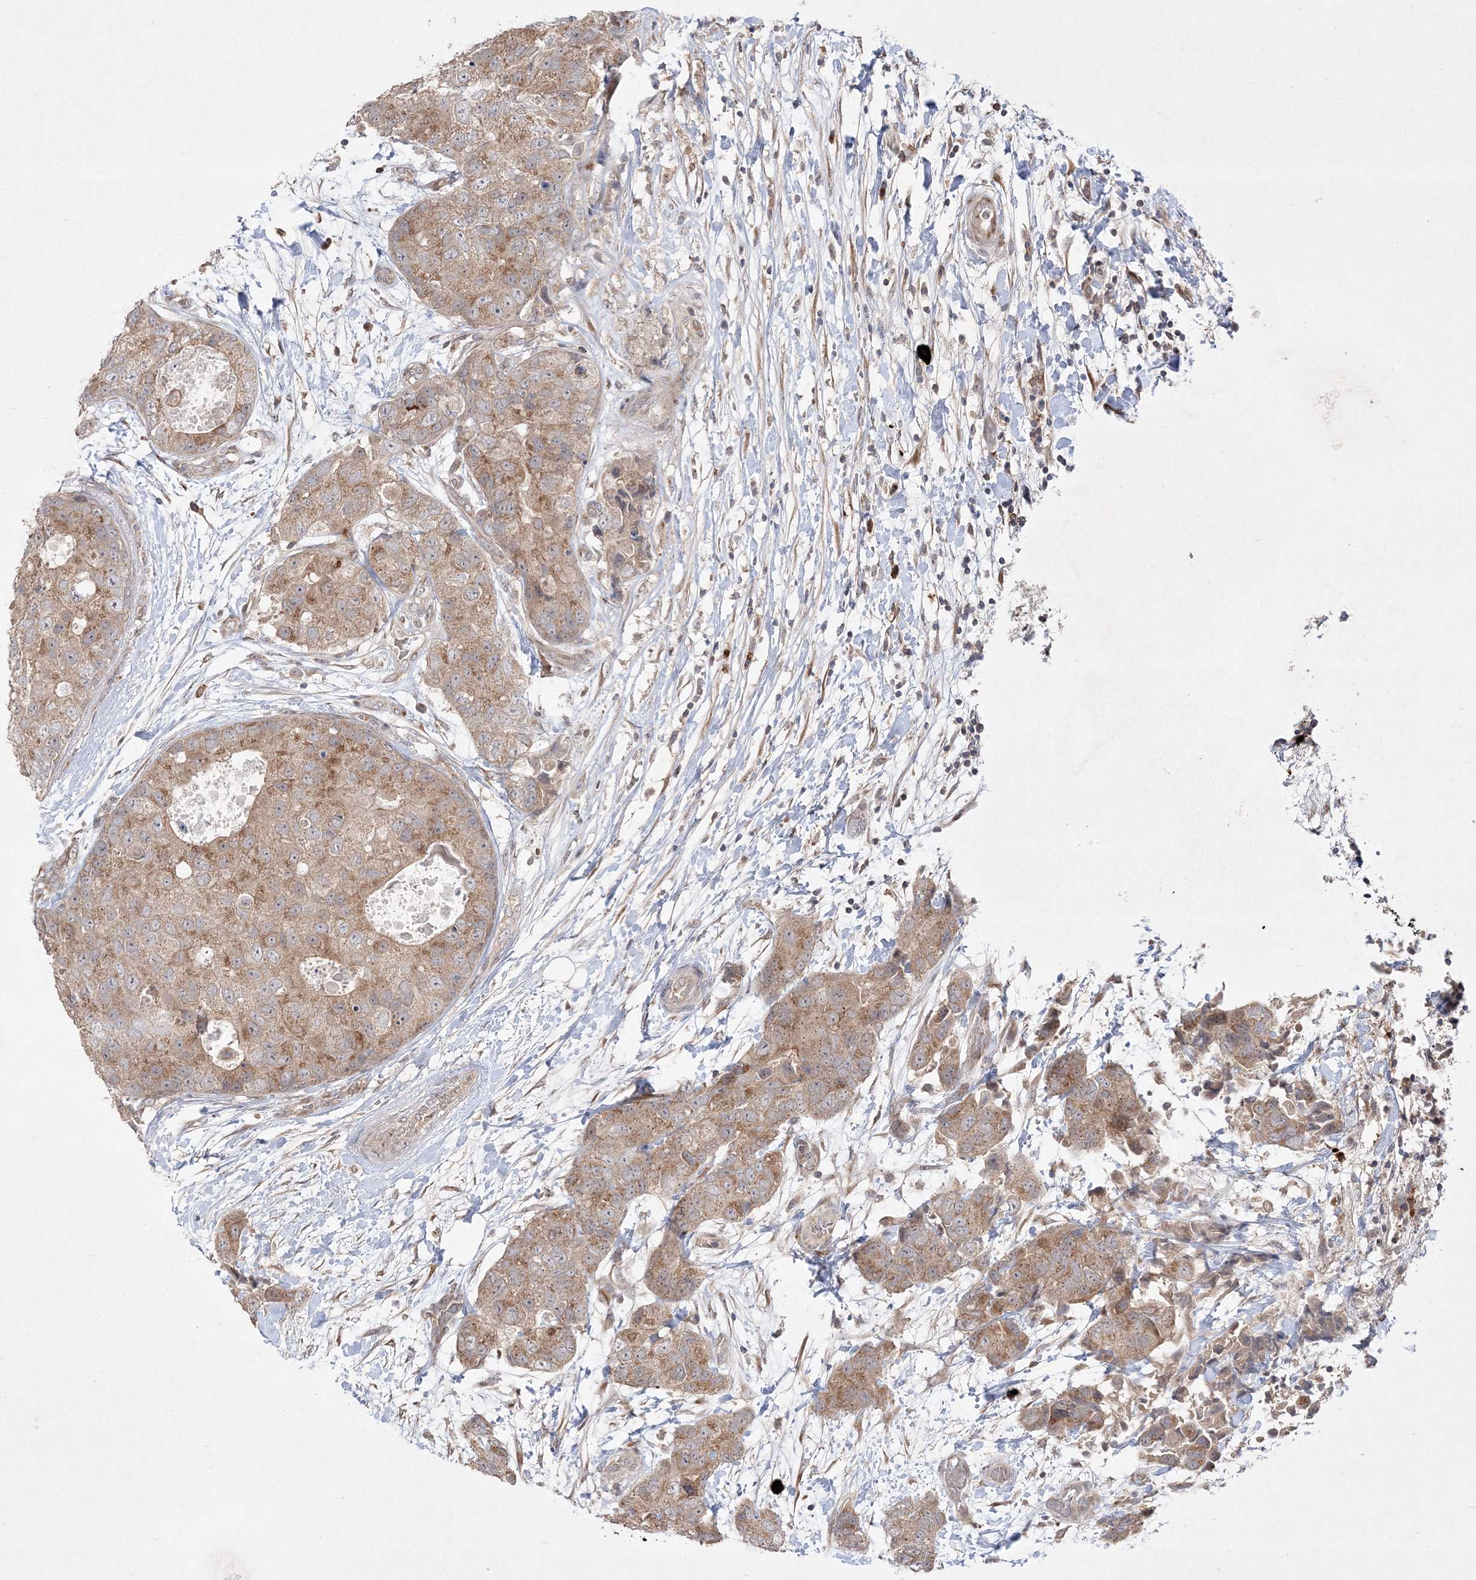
{"staining": {"intensity": "moderate", "quantity": ">75%", "location": "cytoplasmic/membranous"}, "tissue": "breast cancer", "cell_type": "Tumor cells", "image_type": "cancer", "snomed": [{"axis": "morphology", "description": "Duct carcinoma"}, {"axis": "topography", "description": "Breast"}], "caption": "Protein staining demonstrates moderate cytoplasmic/membranous expression in about >75% of tumor cells in infiltrating ductal carcinoma (breast).", "gene": "CLNK", "patient": {"sex": "female", "age": 62}}